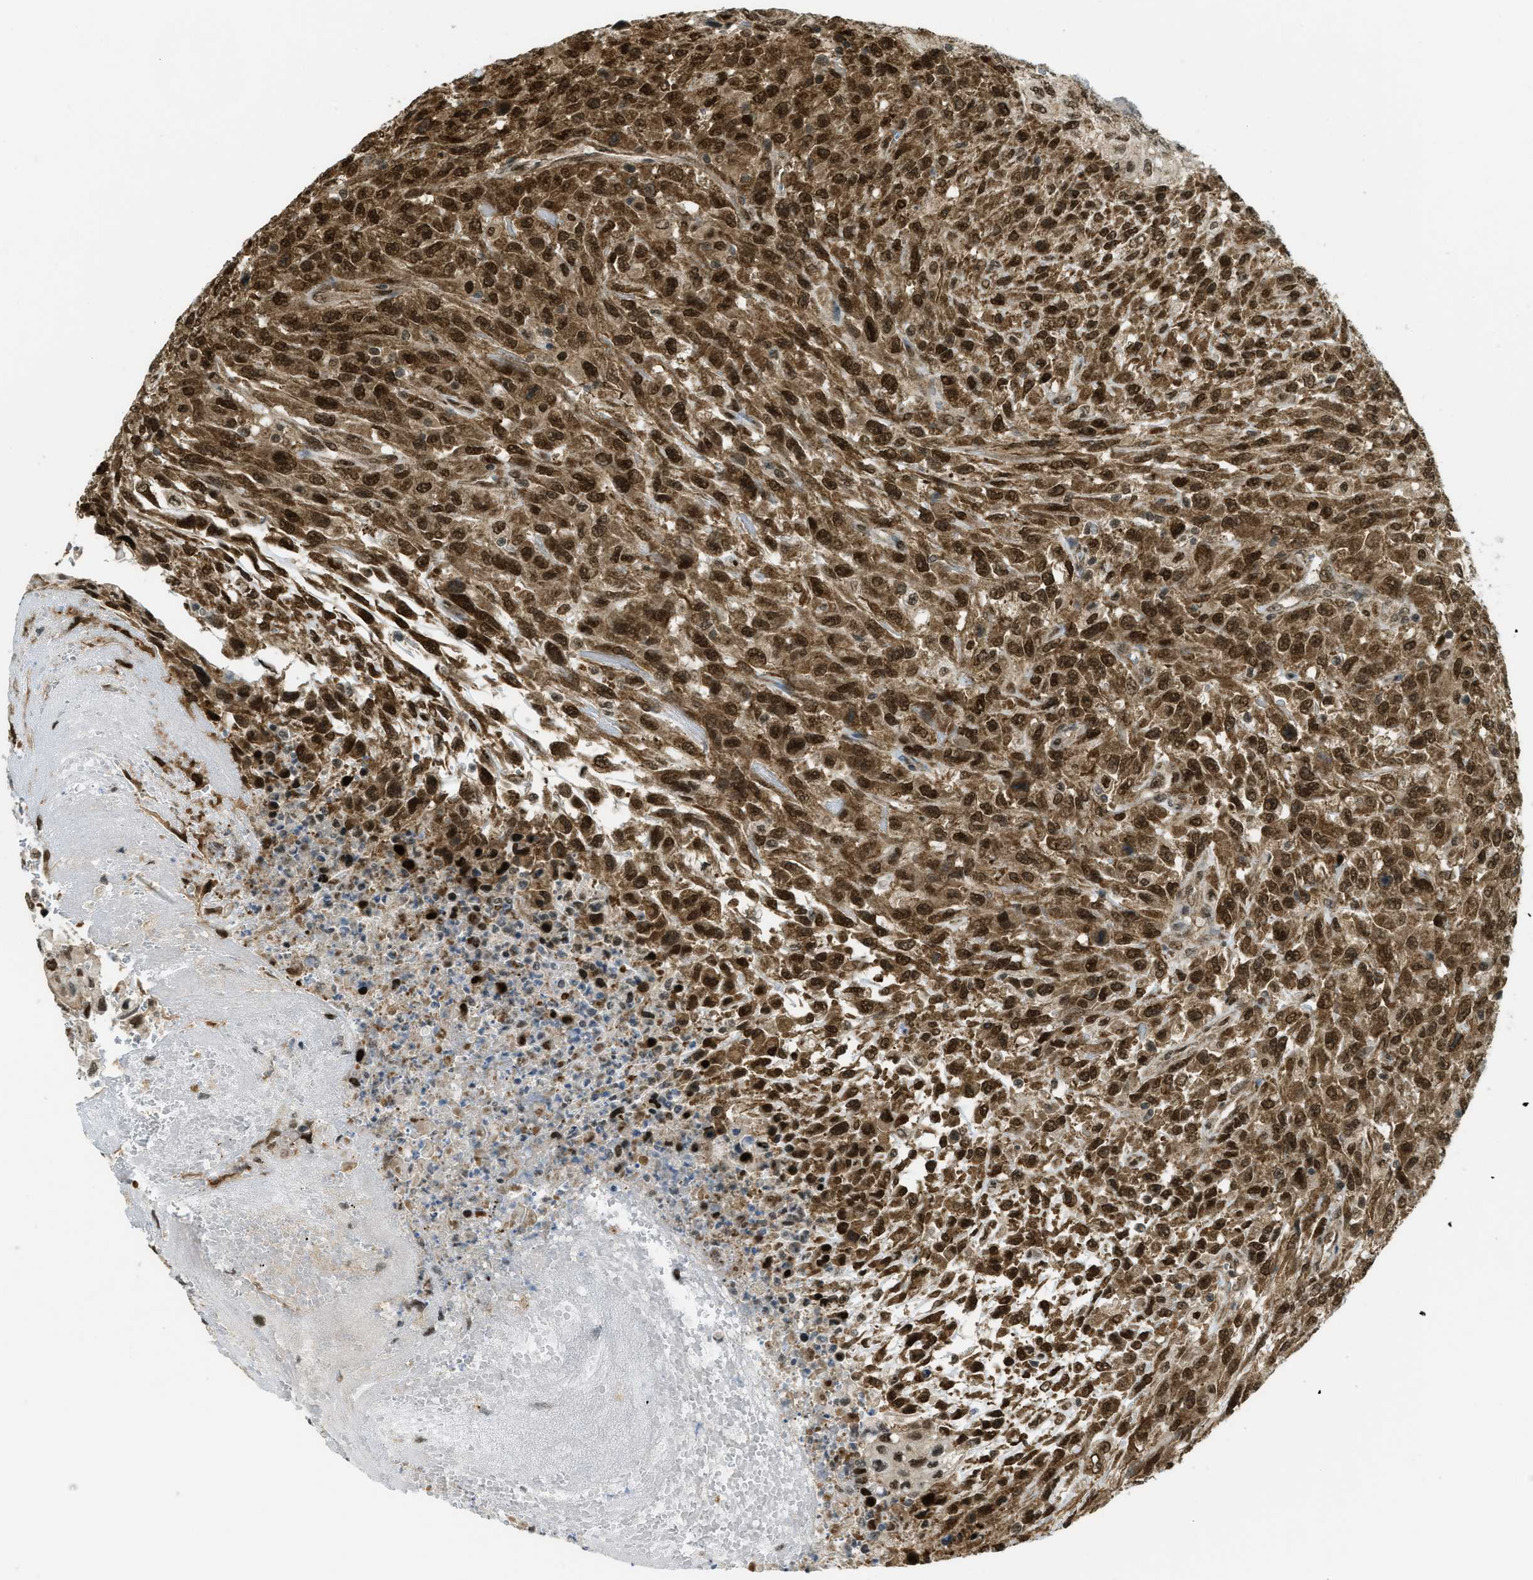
{"staining": {"intensity": "strong", "quantity": ">75%", "location": "cytoplasmic/membranous,nuclear"}, "tissue": "urothelial cancer", "cell_type": "Tumor cells", "image_type": "cancer", "snomed": [{"axis": "morphology", "description": "Urothelial carcinoma, High grade"}, {"axis": "topography", "description": "Urinary bladder"}], "caption": "Immunohistochemical staining of urothelial carcinoma (high-grade) demonstrates high levels of strong cytoplasmic/membranous and nuclear expression in approximately >75% of tumor cells.", "gene": "TNPO1", "patient": {"sex": "male", "age": 66}}